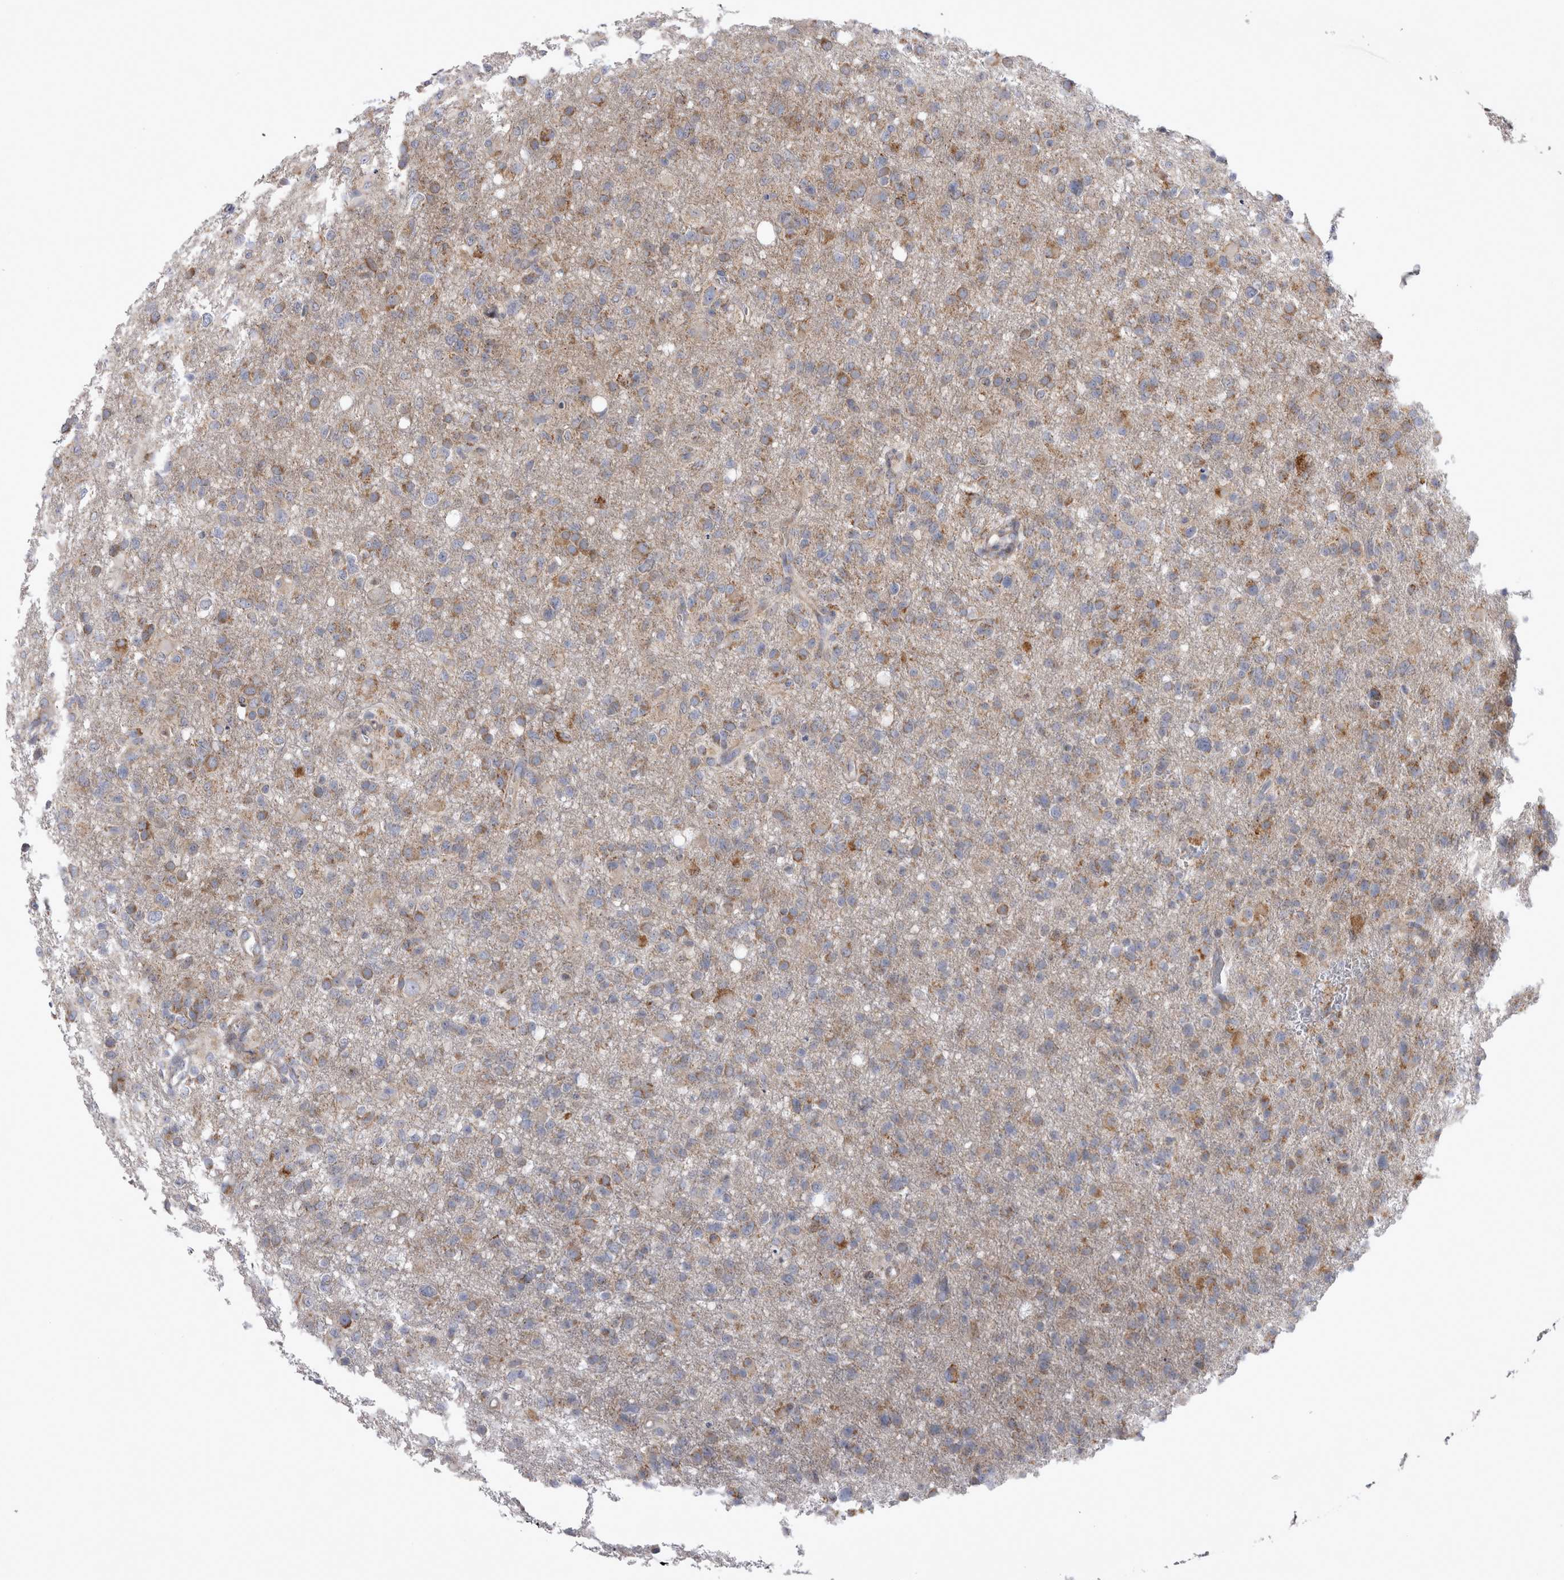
{"staining": {"intensity": "moderate", "quantity": "25%-75%", "location": "cytoplasmic/membranous"}, "tissue": "glioma", "cell_type": "Tumor cells", "image_type": "cancer", "snomed": [{"axis": "morphology", "description": "Glioma, malignant, High grade"}, {"axis": "topography", "description": "Brain"}], "caption": "Protein expression by immunohistochemistry (IHC) exhibits moderate cytoplasmic/membranous staining in approximately 25%-75% of tumor cells in high-grade glioma (malignant).", "gene": "TSPOAP1", "patient": {"sex": "female", "age": 57}}